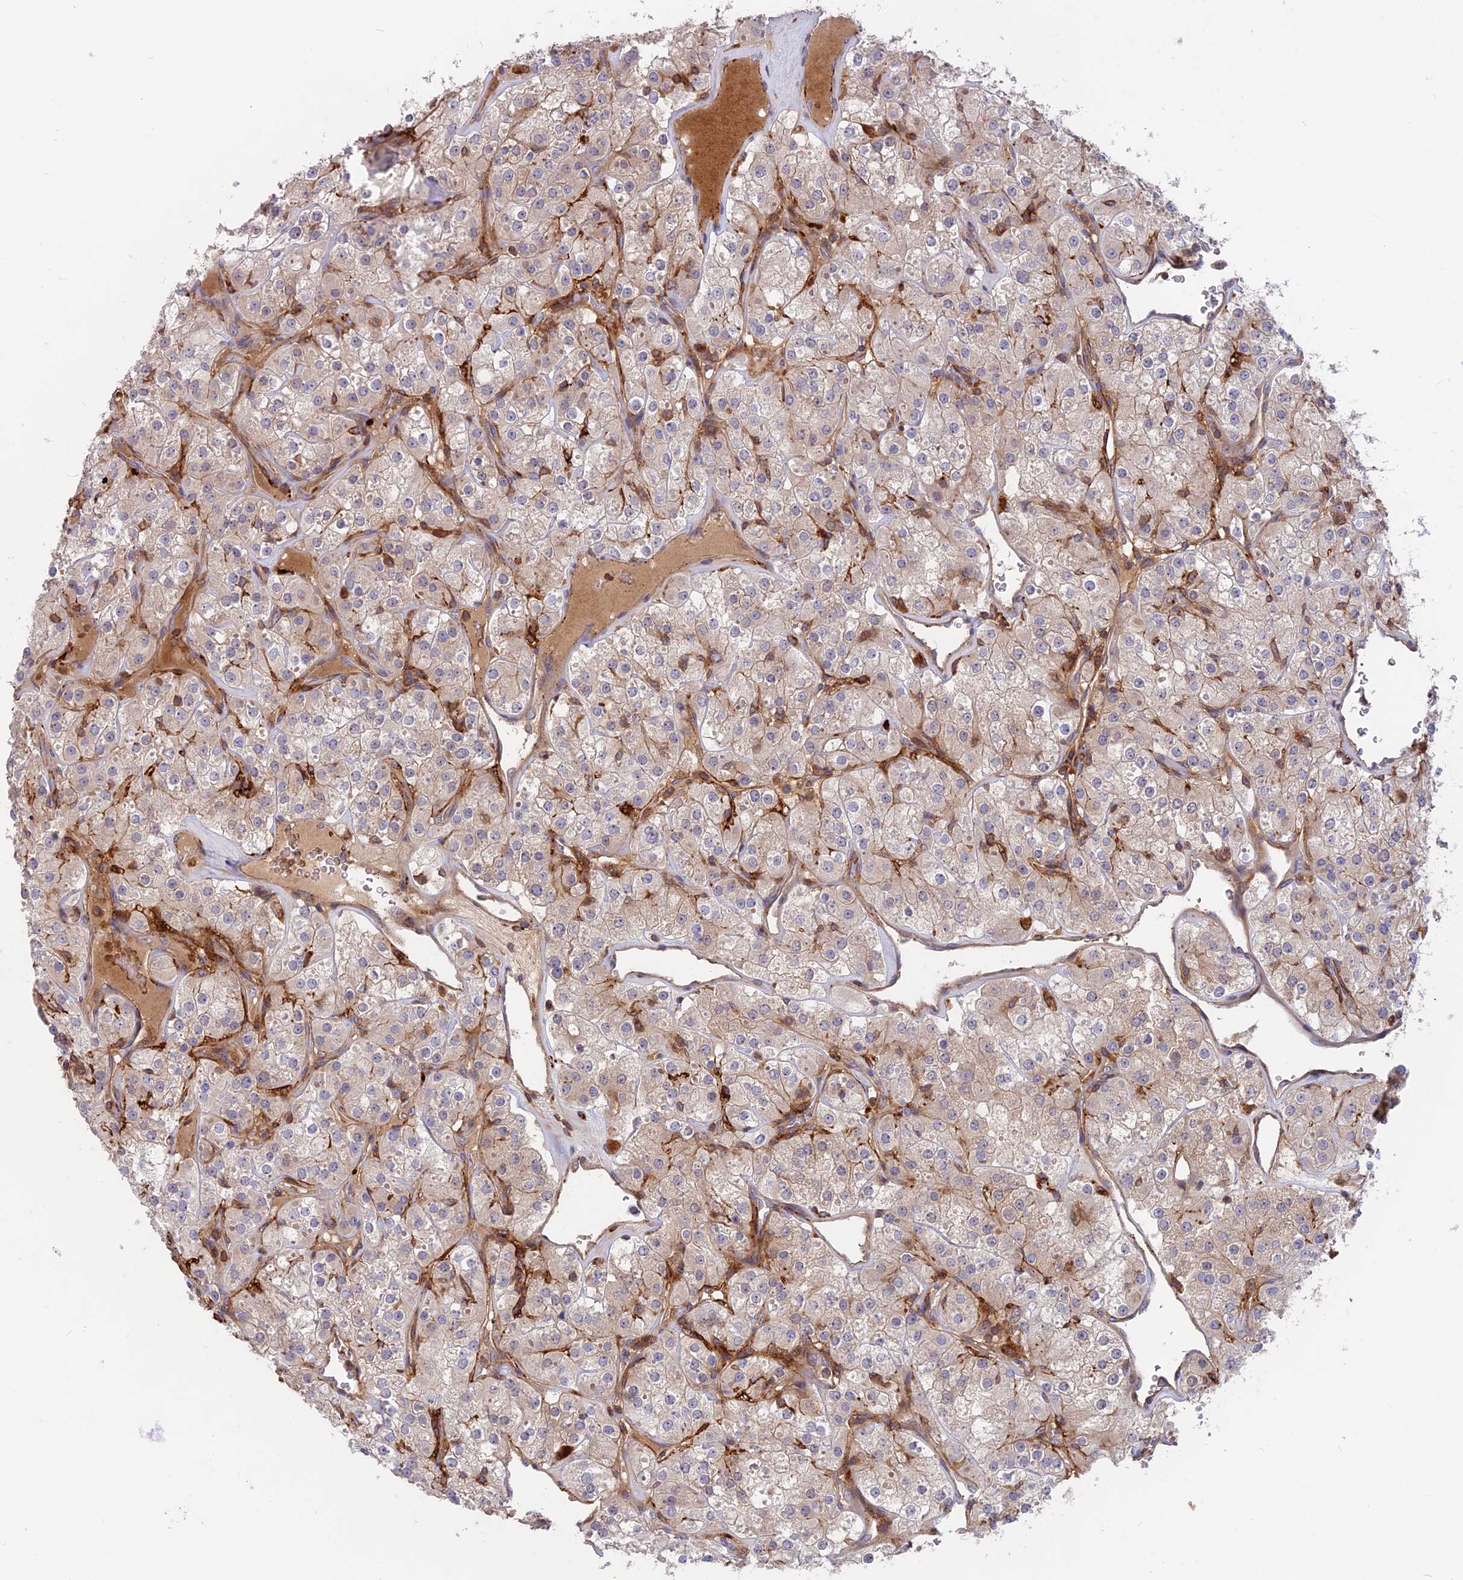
{"staining": {"intensity": "negative", "quantity": "none", "location": "none"}, "tissue": "renal cancer", "cell_type": "Tumor cells", "image_type": "cancer", "snomed": [{"axis": "morphology", "description": "Adenocarcinoma, NOS"}, {"axis": "topography", "description": "Kidney"}], "caption": "This is an immunohistochemistry (IHC) photomicrograph of renal adenocarcinoma. There is no staining in tumor cells.", "gene": "CPNE7", "patient": {"sex": "male", "age": 77}}